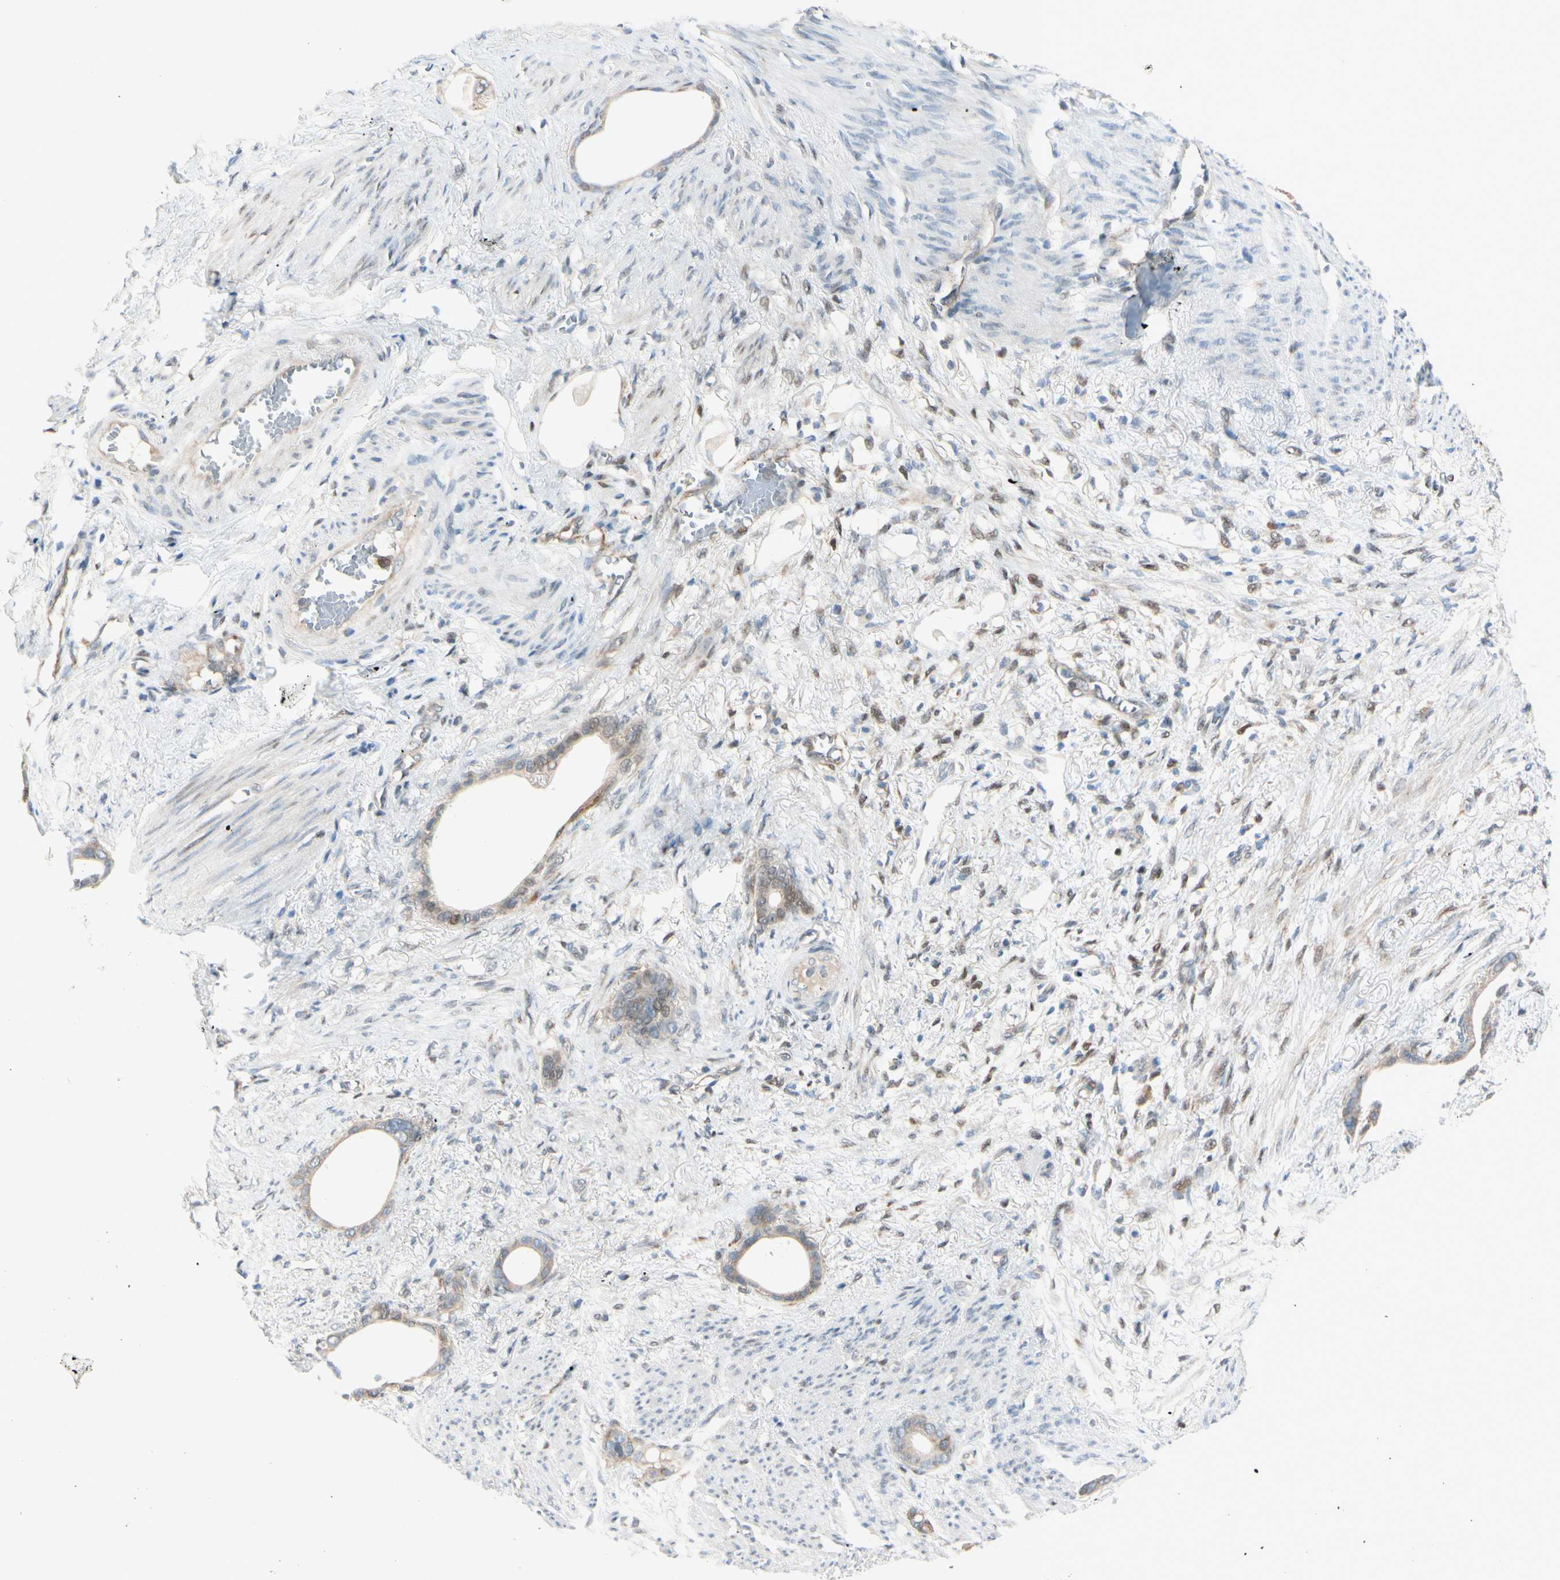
{"staining": {"intensity": "weak", "quantity": "25%-75%", "location": "cytoplasmic/membranous"}, "tissue": "stomach cancer", "cell_type": "Tumor cells", "image_type": "cancer", "snomed": [{"axis": "morphology", "description": "Adenocarcinoma, NOS"}, {"axis": "topography", "description": "Stomach"}], "caption": "Stomach cancer tissue displays weak cytoplasmic/membranous expression in about 25%-75% of tumor cells Immunohistochemistry (ihc) stains the protein in brown and the nuclei are stained blue.", "gene": "PTTG1", "patient": {"sex": "female", "age": 75}}